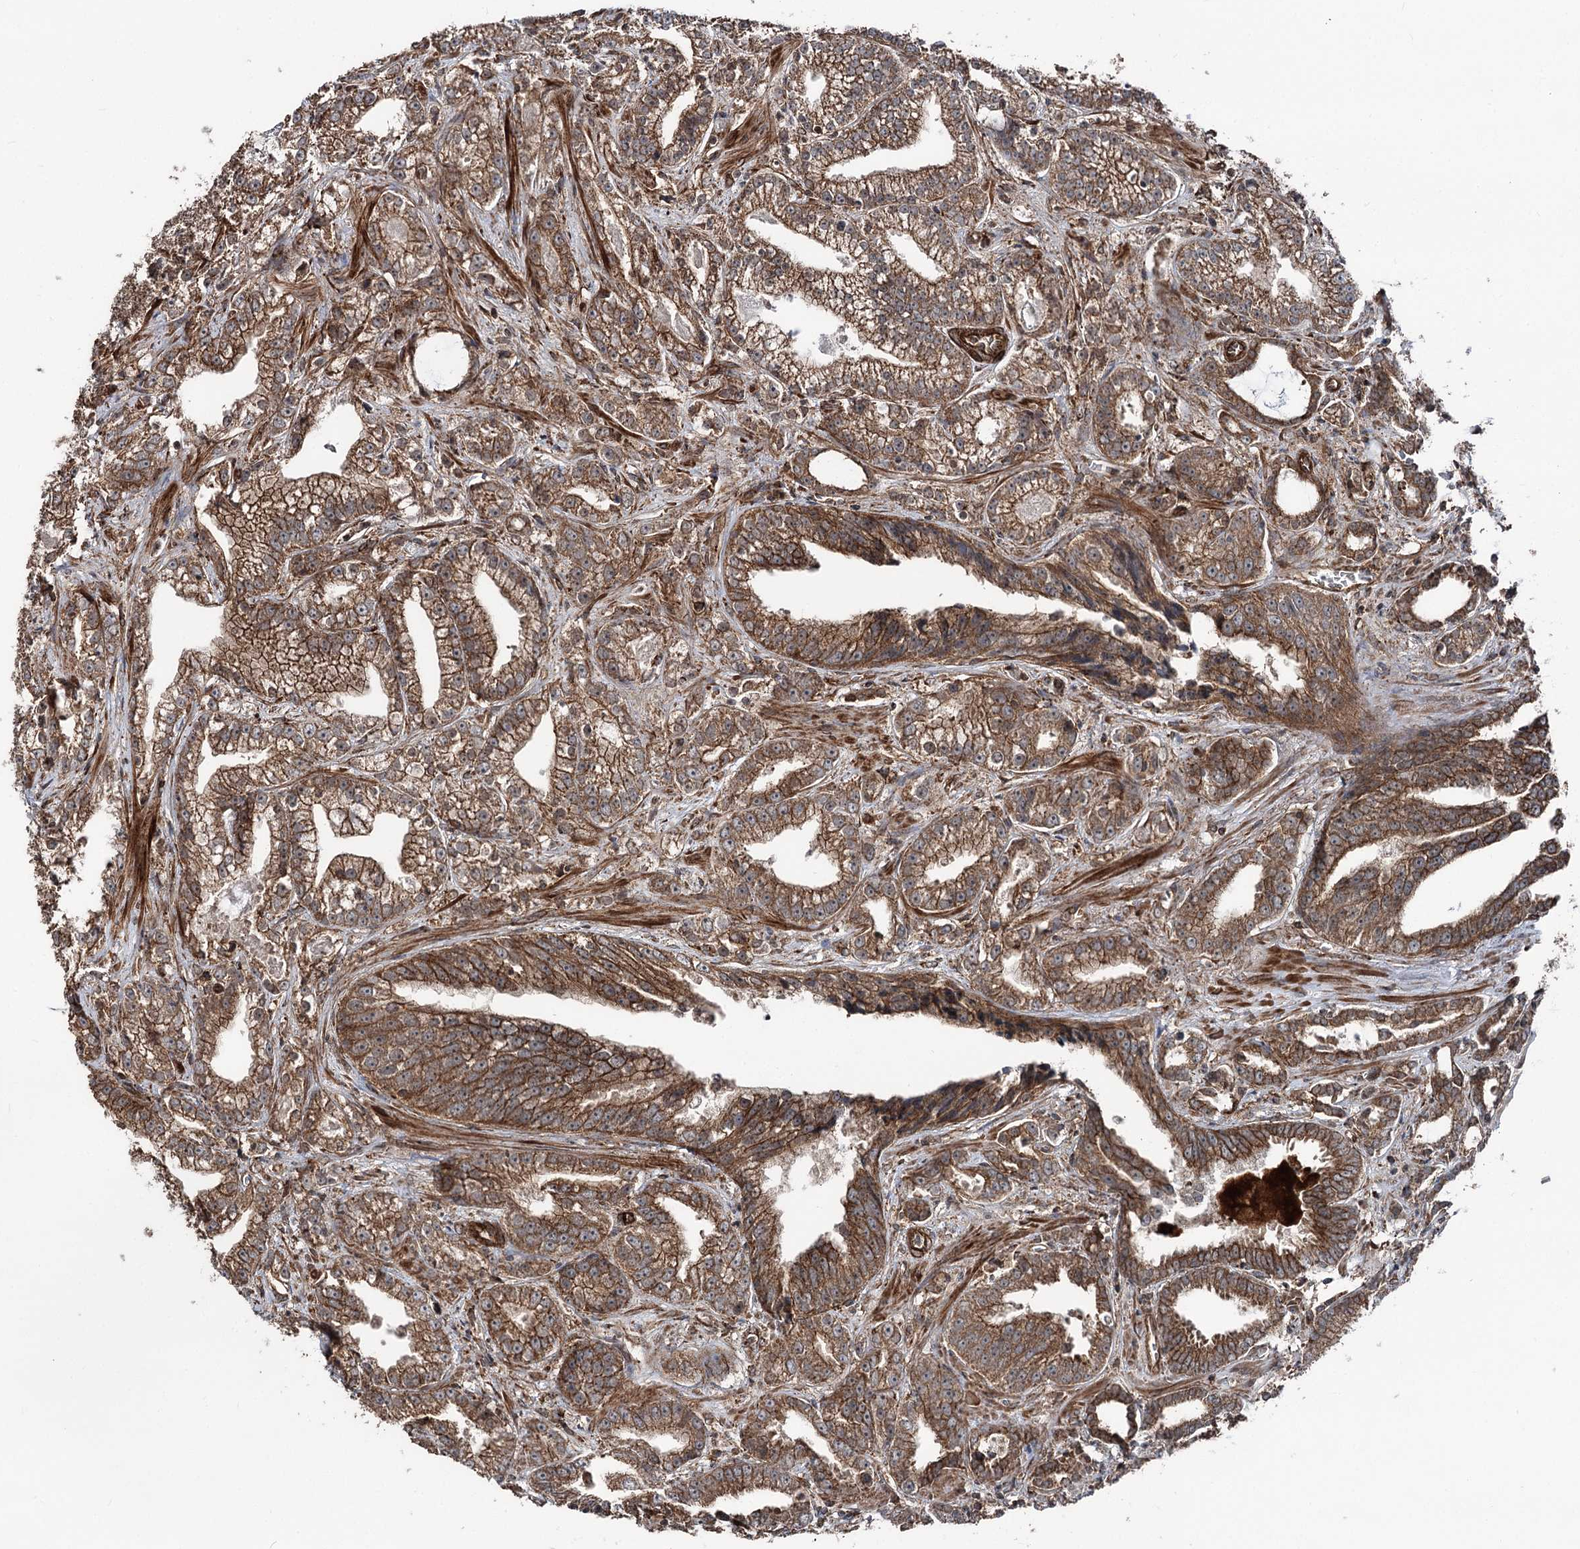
{"staining": {"intensity": "moderate", "quantity": ">75%", "location": "cytoplasmic/membranous"}, "tissue": "prostate cancer", "cell_type": "Tumor cells", "image_type": "cancer", "snomed": [{"axis": "morphology", "description": "Adenocarcinoma, High grade"}, {"axis": "topography", "description": "Prostate and seminal vesicle, NOS"}], "caption": "This image demonstrates IHC staining of human high-grade adenocarcinoma (prostate), with medium moderate cytoplasmic/membranous positivity in about >75% of tumor cells.", "gene": "ITFG2", "patient": {"sex": "male", "age": 67}}